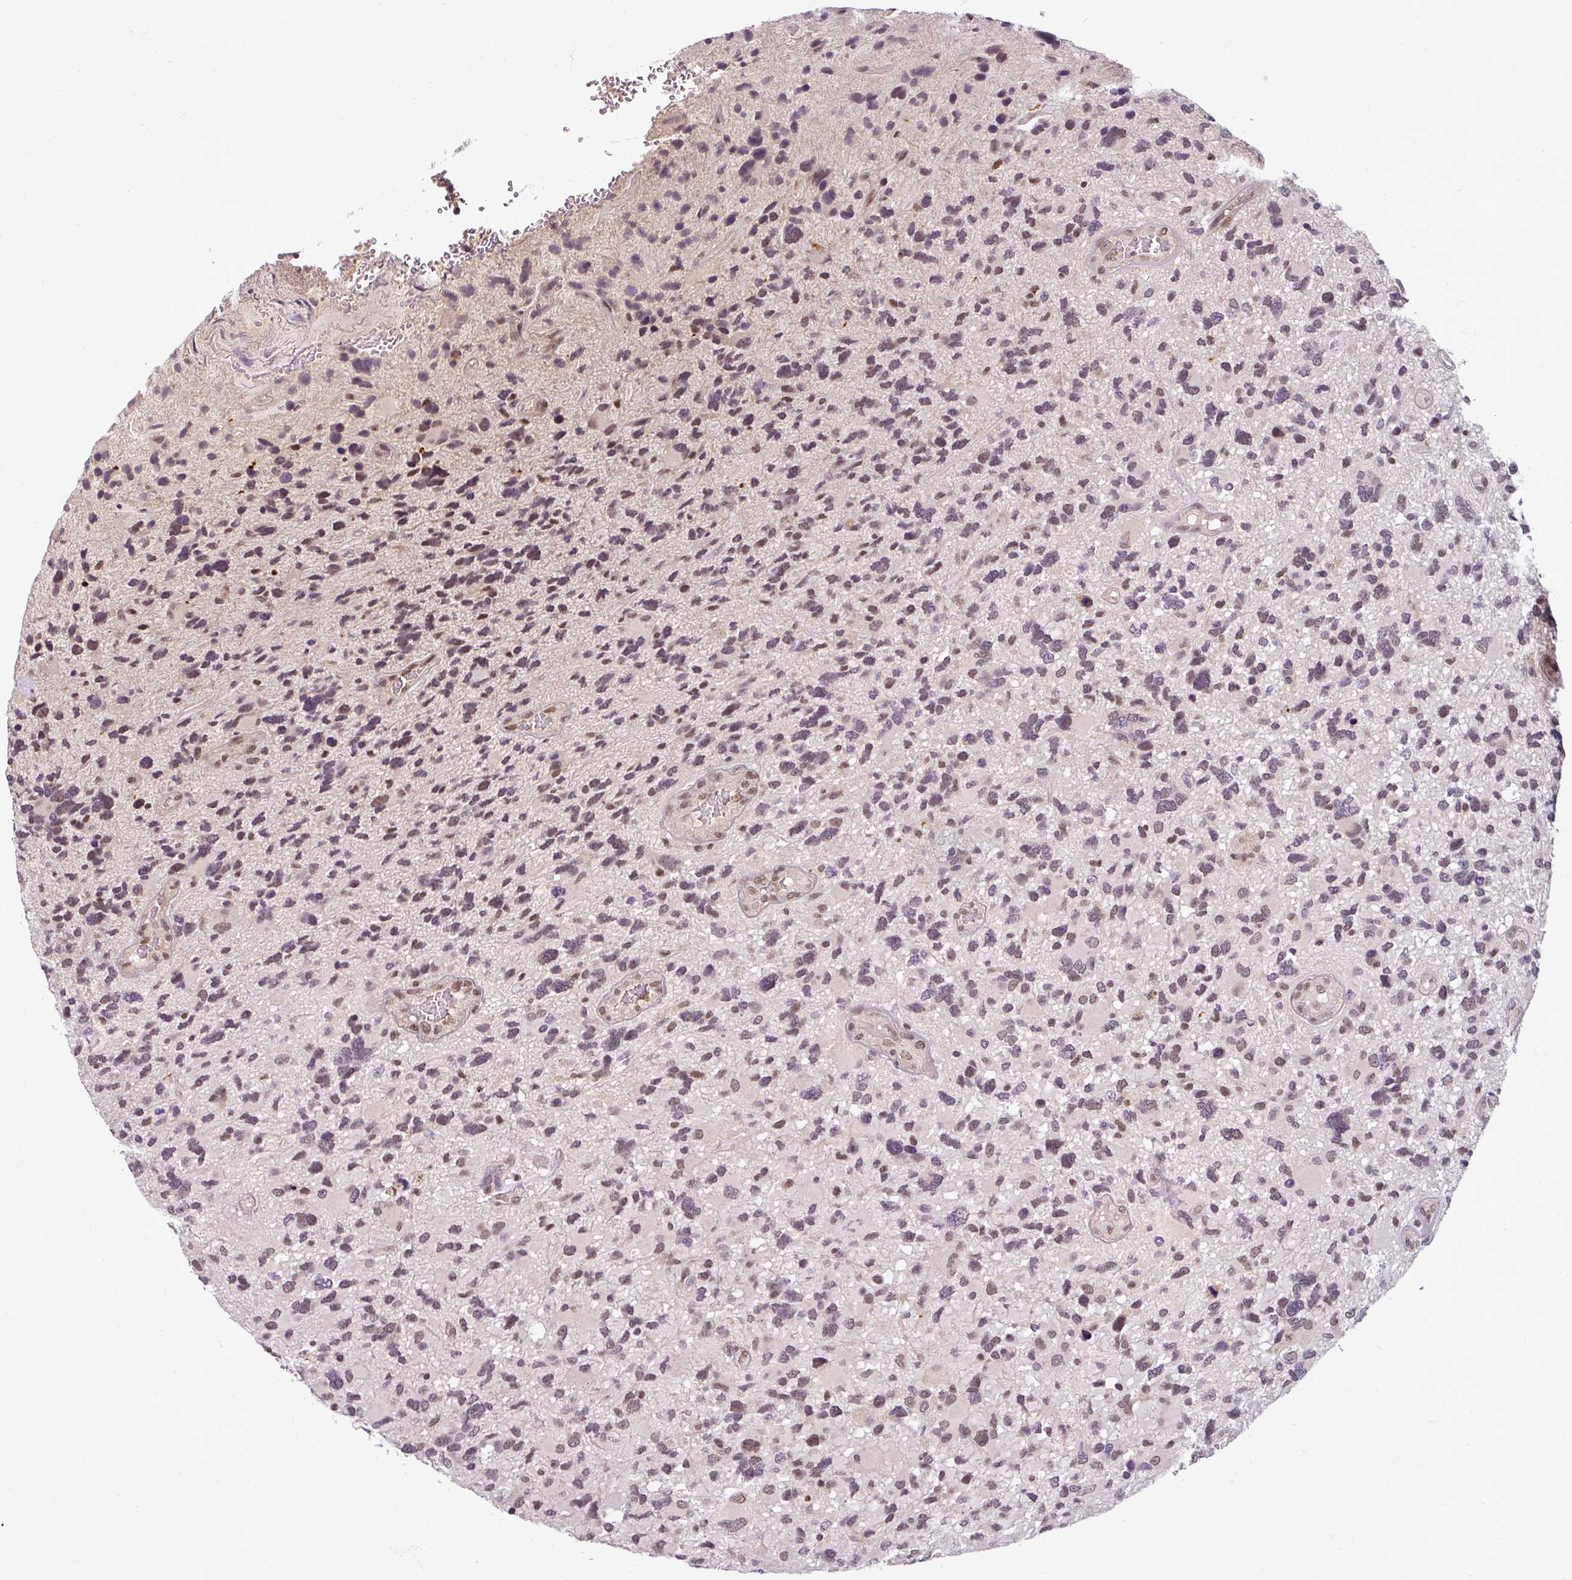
{"staining": {"intensity": "weak", "quantity": "<25%", "location": "nuclear"}, "tissue": "glioma", "cell_type": "Tumor cells", "image_type": "cancer", "snomed": [{"axis": "morphology", "description": "Glioma, malignant, High grade"}, {"axis": "topography", "description": "Brain"}], "caption": "Immunohistochemistry micrograph of neoplastic tissue: glioma stained with DAB shows no significant protein staining in tumor cells. The staining was performed using DAB to visualize the protein expression in brown, while the nuclei were stained in blue with hematoxylin (Magnification: 20x).", "gene": "POLR2G", "patient": {"sex": "female", "age": 11}}